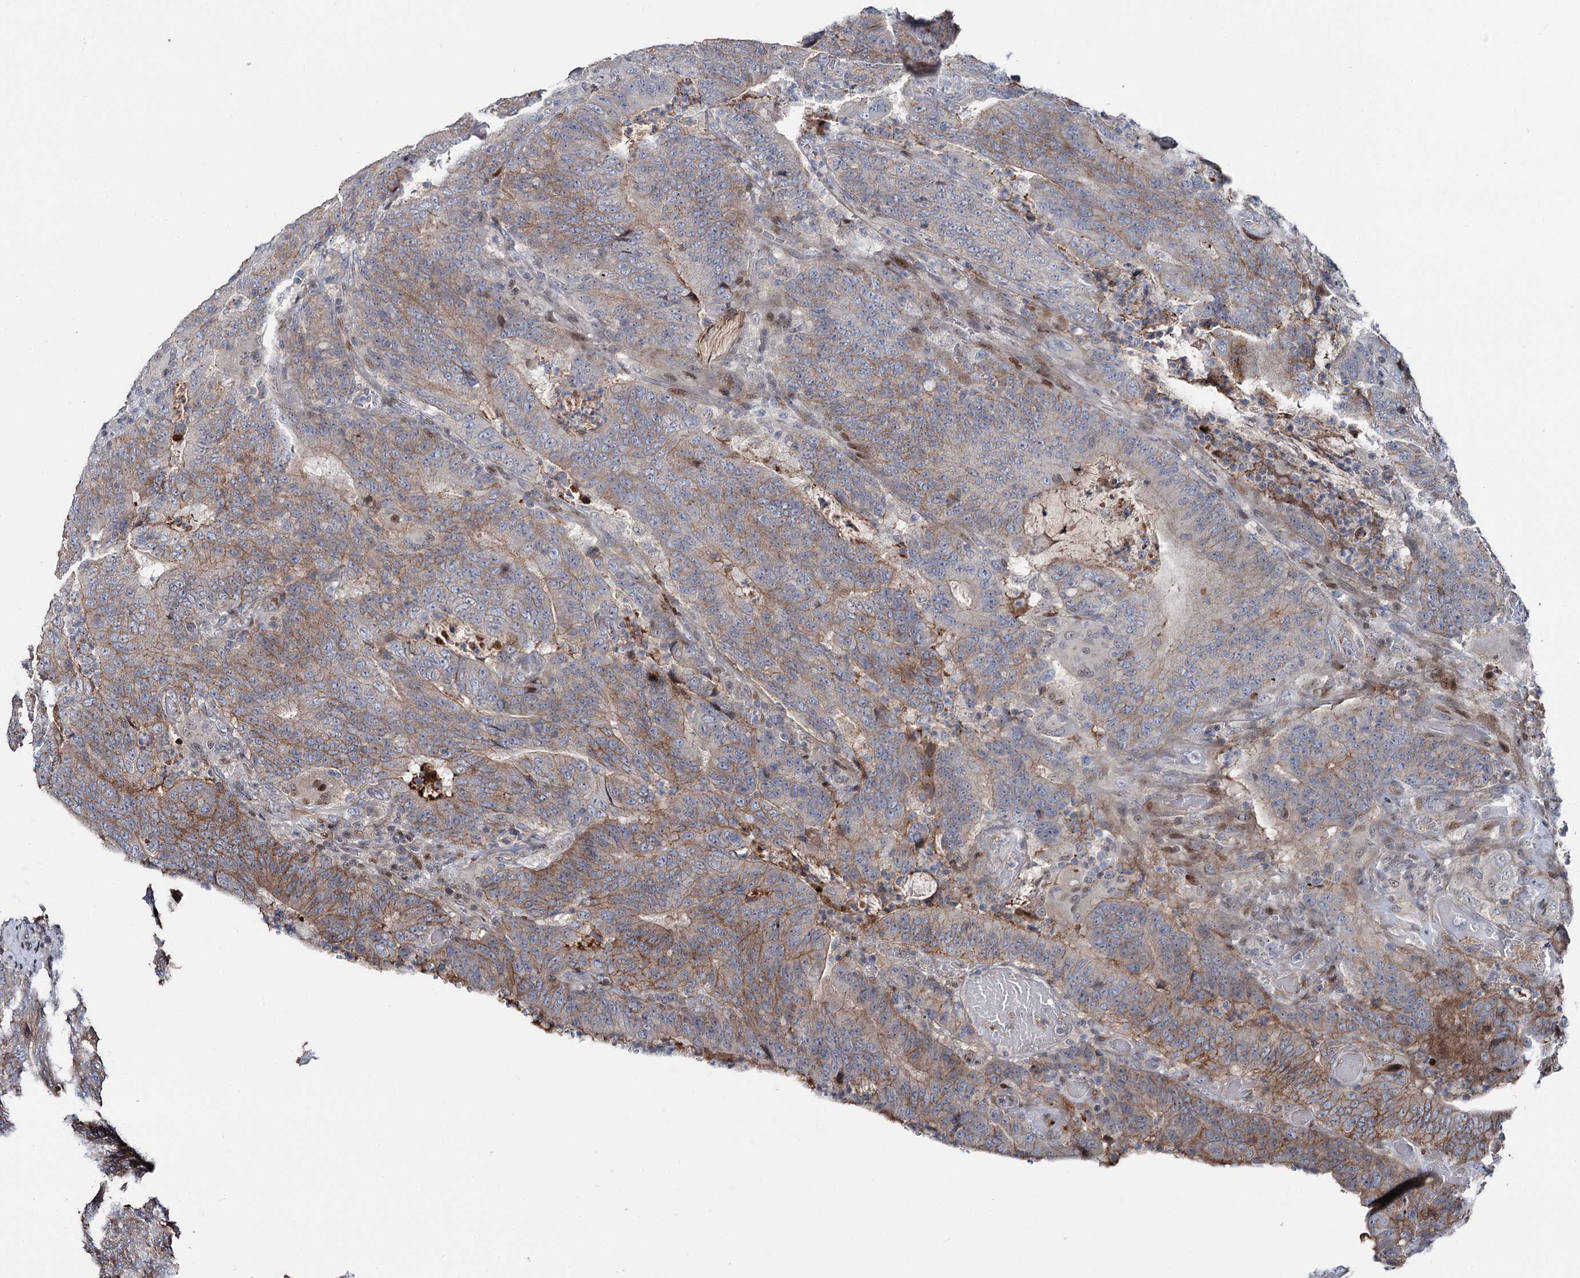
{"staining": {"intensity": "moderate", "quantity": "25%-75%", "location": "cytoplasmic/membranous"}, "tissue": "colorectal cancer", "cell_type": "Tumor cells", "image_type": "cancer", "snomed": [{"axis": "morphology", "description": "Normal tissue, NOS"}, {"axis": "morphology", "description": "Adenocarcinoma, NOS"}, {"axis": "topography", "description": "Colon"}], "caption": "Tumor cells display moderate cytoplasmic/membranous expression in approximately 25%-75% of cells in colorectal adenocarcinoma.", "gene": "ITFG2", "patient": {"sex": "female", "age": 75}}